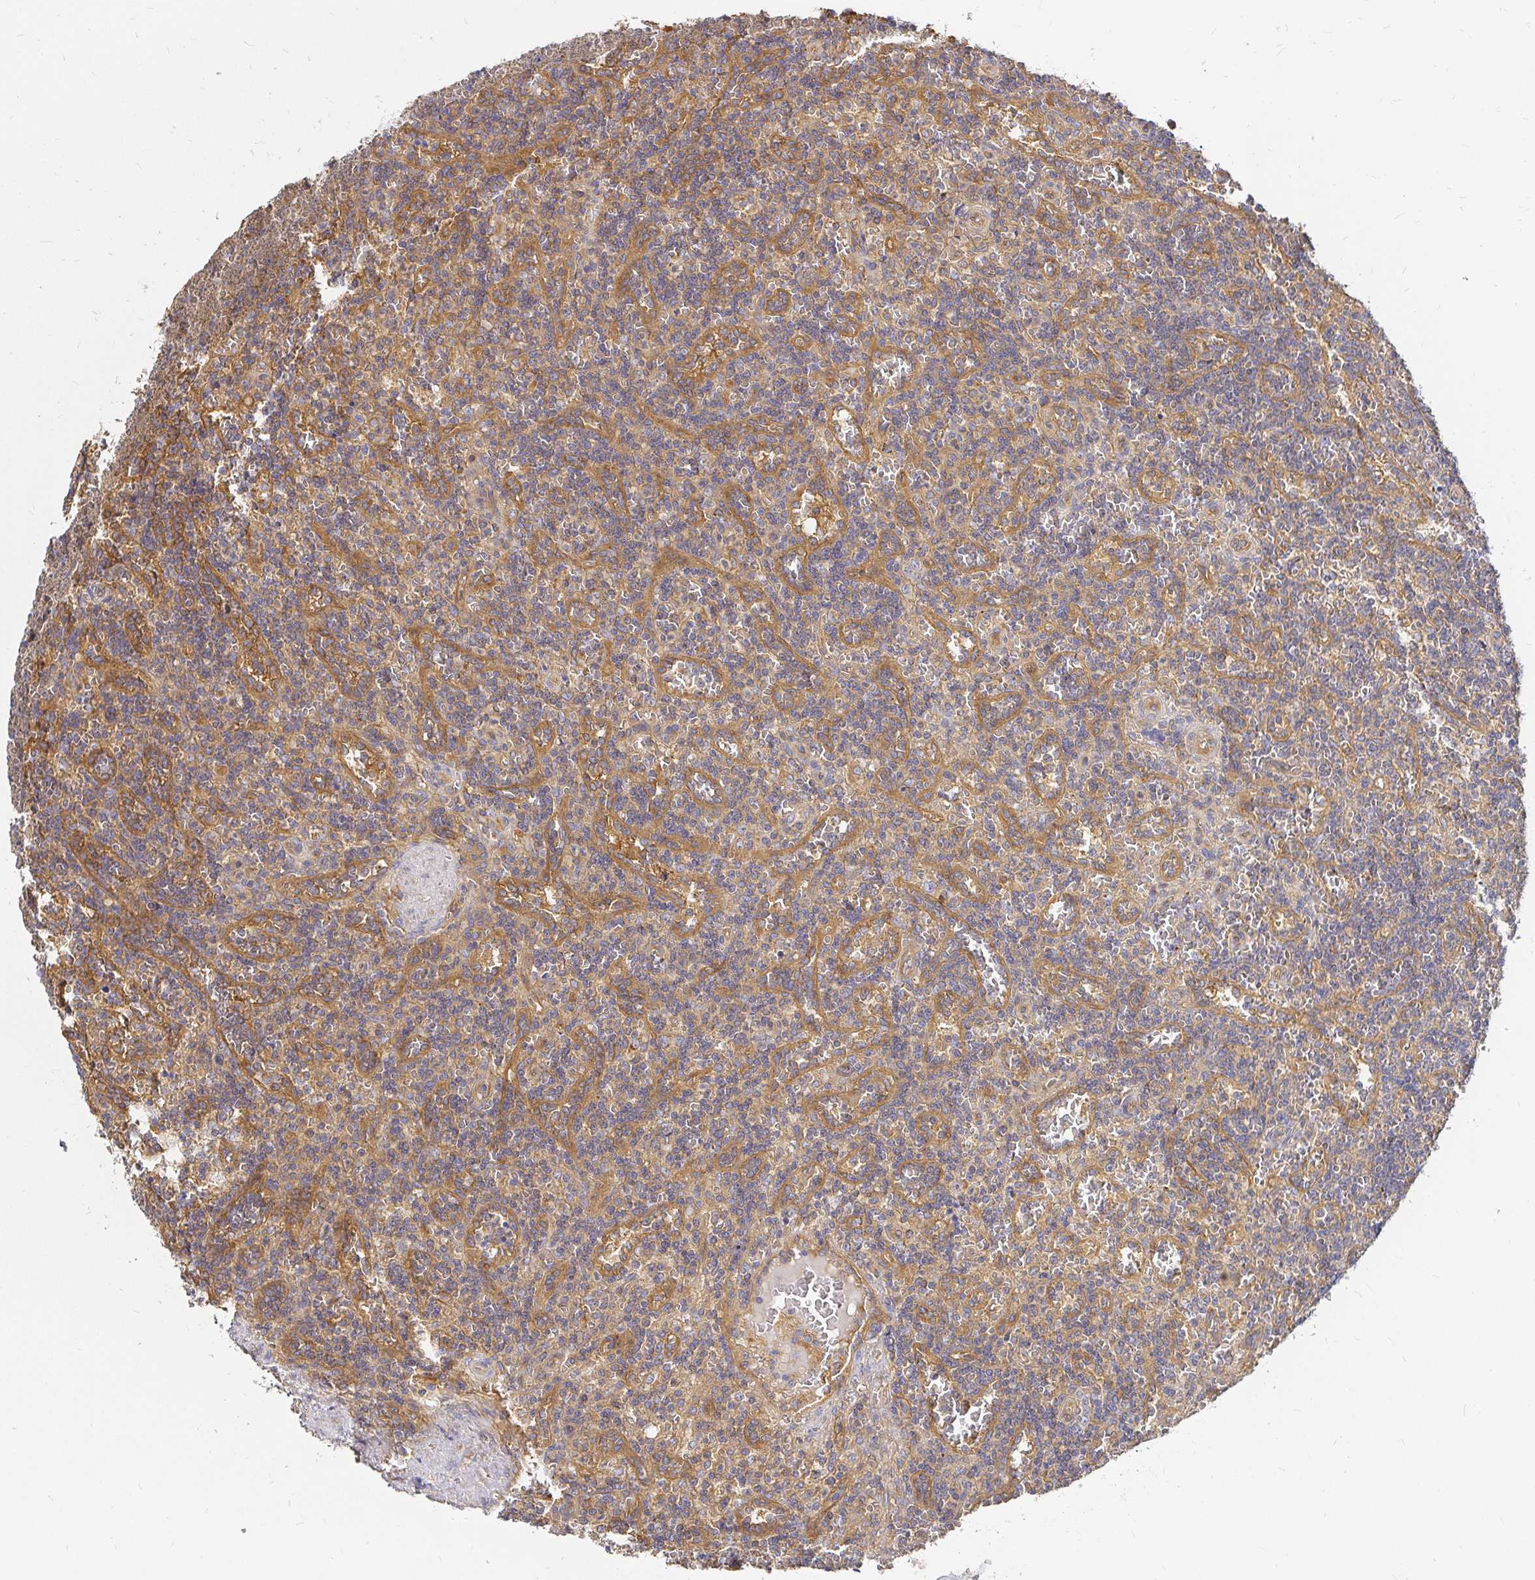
{"staining": {"intensity": "negative", "quantity": "none", "location": "none"}, "tissue": "lymphoma", "cell_type": "Tumor cells", "image_type": "cancer", "snomed": [{"axis": "morphology", "description": "Malignant lymphoma, non-Hodgkin's type, Low grade"}, {"axis": "topography", "description": "Spleen"}], "caption": "Micrograph shows no significant protein expression in tumor cells of malignant lymphoma, non-Hodgkin's type (low-grade). (Brightfield microscopy of DAB (3,3'-diaminobenzidine) immunohistochemistry at high magnification).", "gene": "KIF5B", "patient": {"sex": "male", "age": 73}}